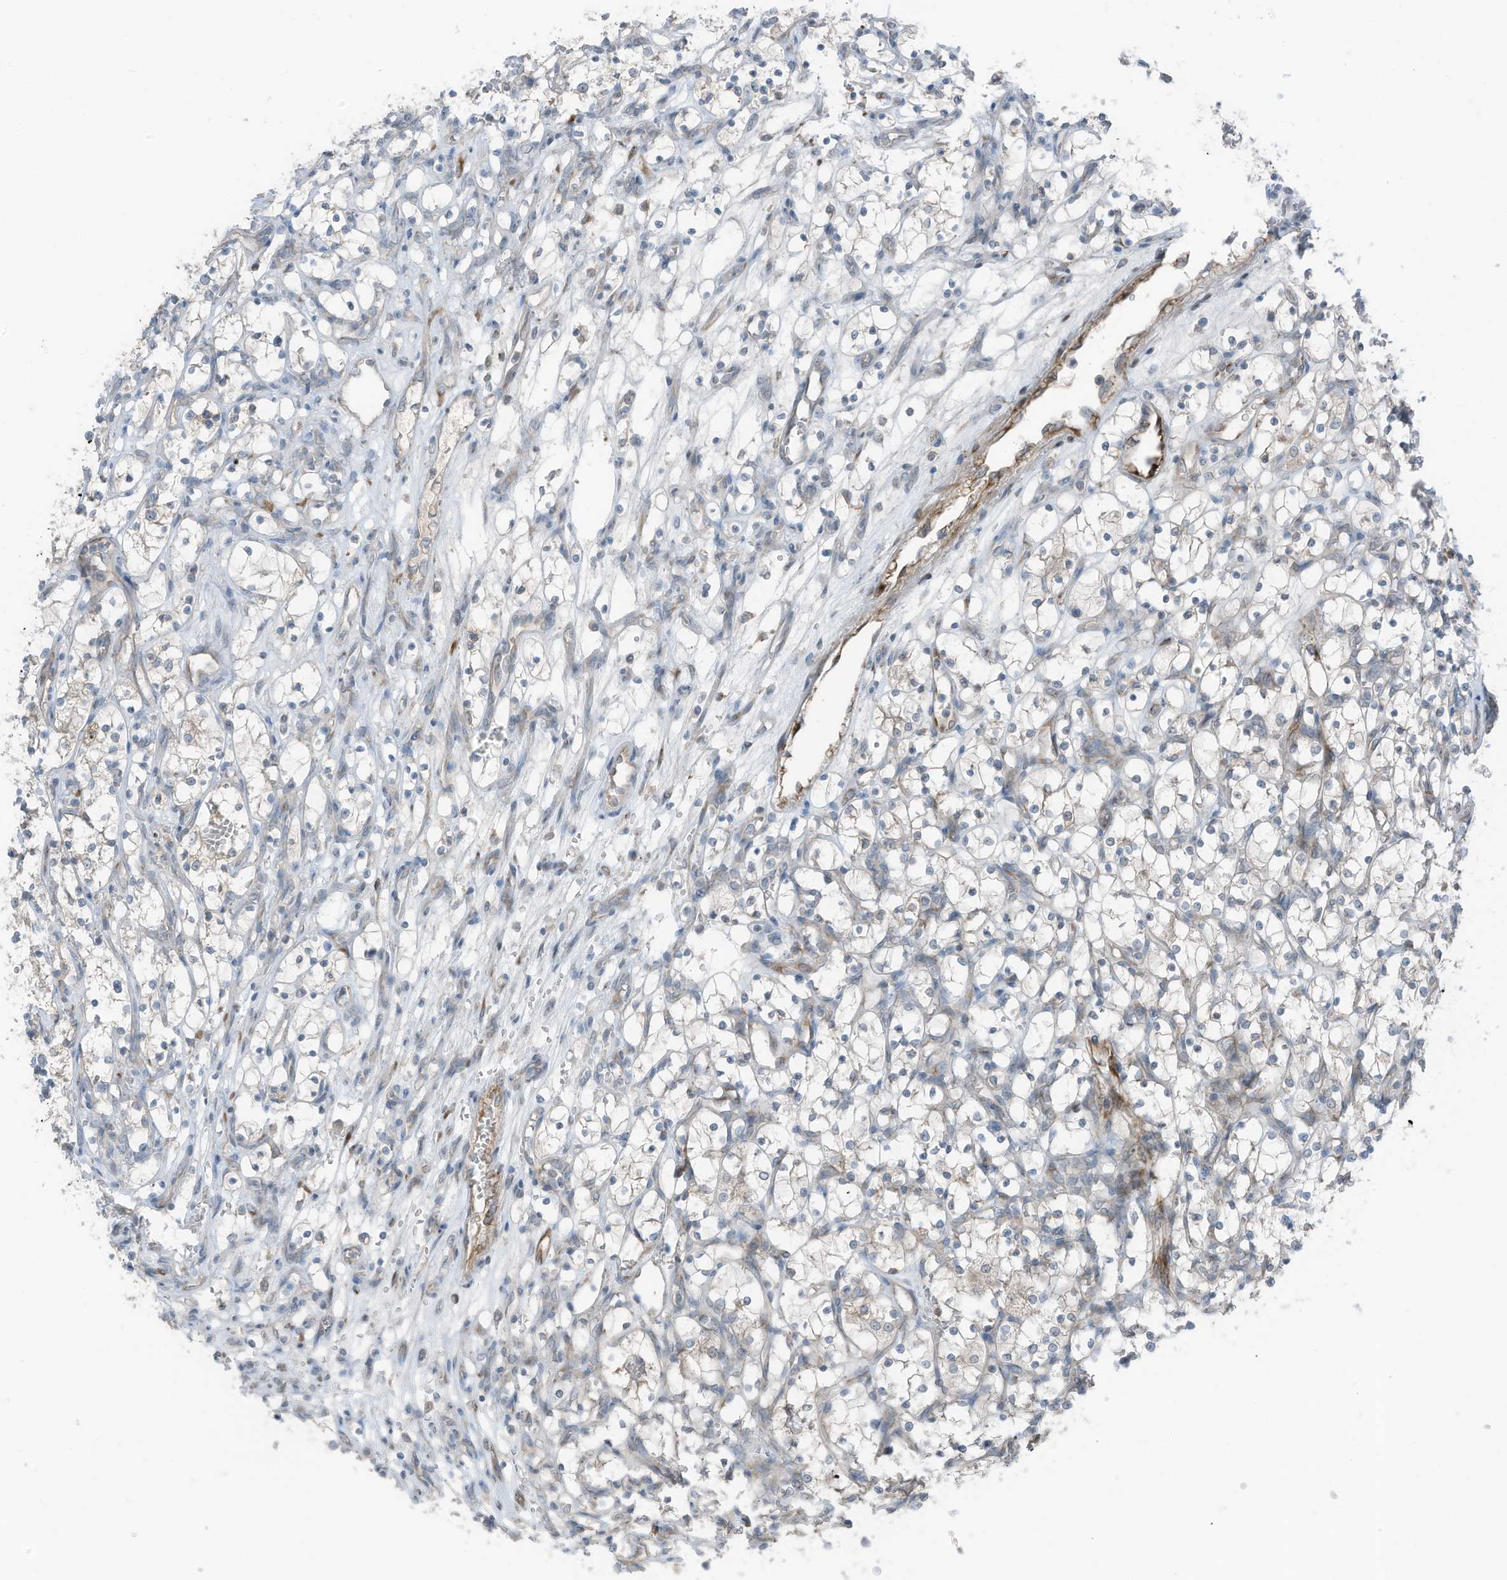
{"staining": {"intensity": "negative", "quantity": "none", "location": "none"}, "tissue": "renal cancer", "cell_type": "Tumor cells", "image_type": "cancer", "snomed": [{"axis": "morphology", "description": "Adenocarcinoma, NOS"}, {"axis": "topography", "description": "Kidney"}], "caption": "Renal cancer (adenocarcinoma) stained for a protein using IHC exhibits no expression tumor cells.", "gene": "ARHGEF33", "patient": {"sex": "female", "age": 69}}